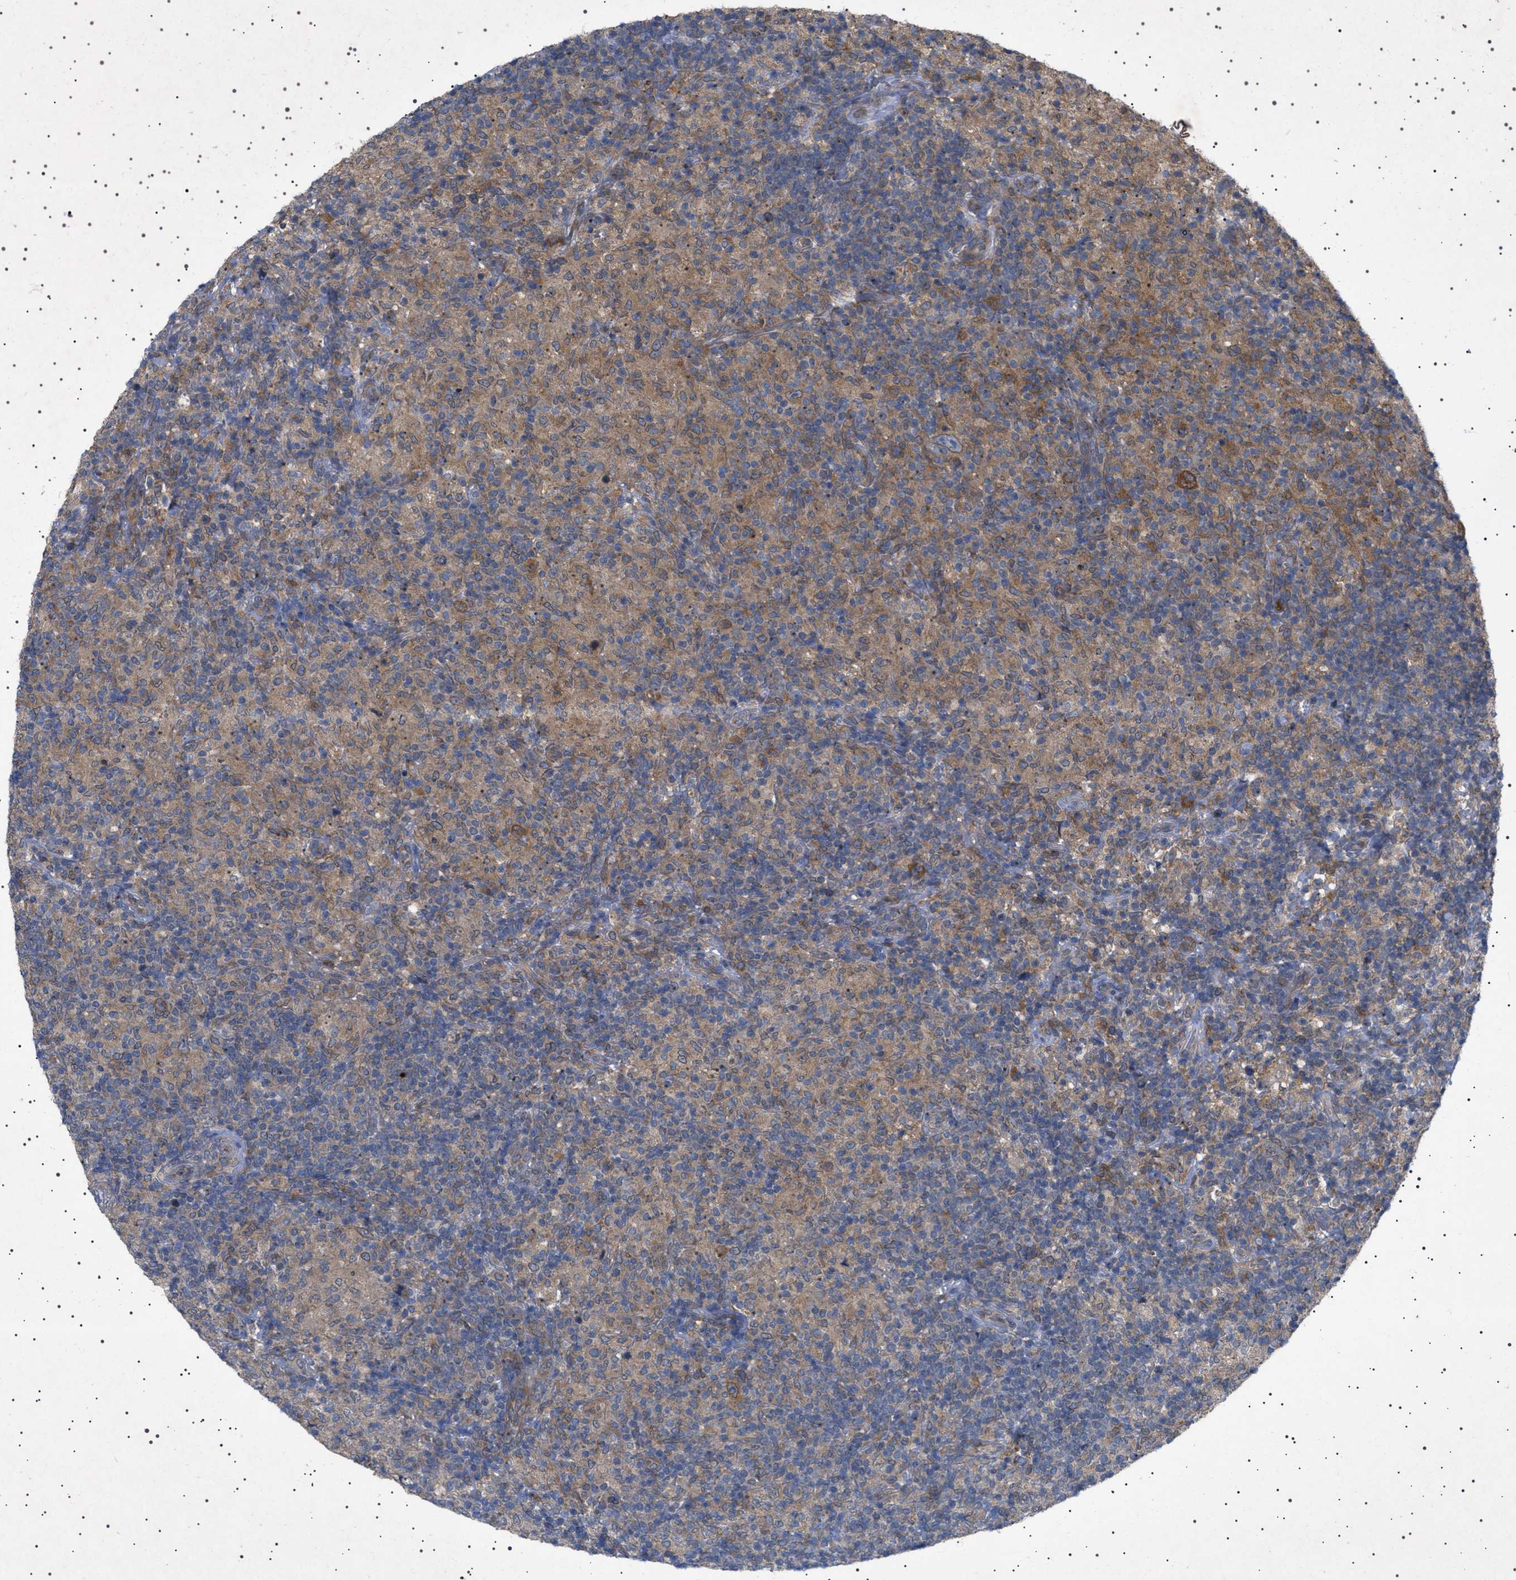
{"staining": {"intensity": "moderate", "quantity": ">75%", "location": "cytoplasmic/membranous"}, "tissue": "lymphoma", "cell_type": "Tumor cells", "image_type": "cancer", "snomed": [{"axis": "morphology", "description": "Hodgkin's disease, NOS"}, {"axis": "topography", "description": "Lymph node"}], "caption": "IHC (DAB (3,3'-diaminobenzidine)) staining of human Hodgkin's disease displays moderate cytoplasmic/membranous protein positivity in approximately >75% of tumor cells. (DAB = brown stain, brightfield microscopy at high magnification).", "gene": "NUP93", "patient": {"sex": "male", "age": 70}}